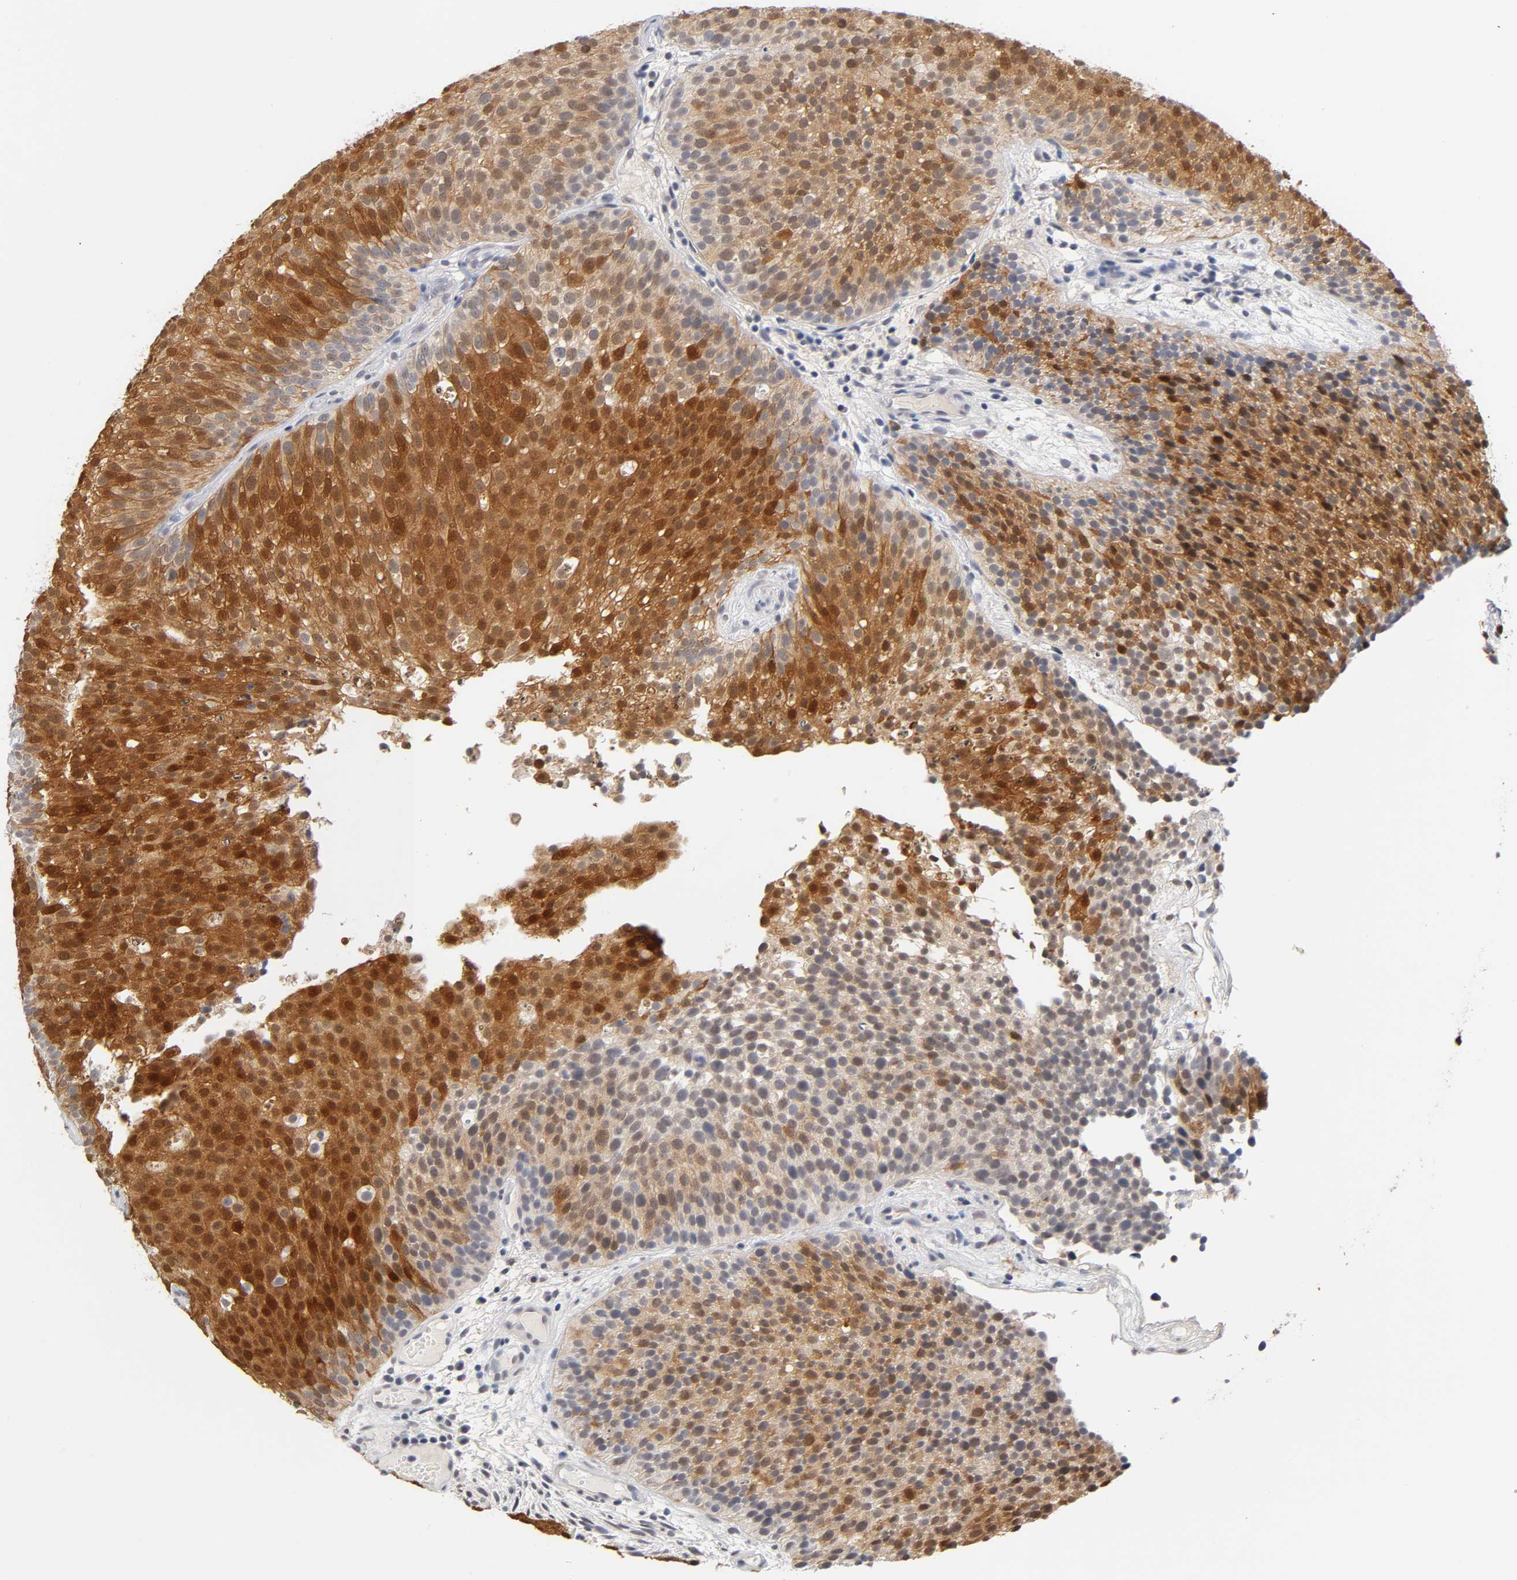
{"staining": {"intensity": "moderate", "quantity": ">75%", "location": "cytoplasmic/membranous,nuclear"}, "tissue": "urothelial cancer", "cell_type": "Tumor cells", "image_type": "cancer", "snomed": [{"axis": "morphology", "description": "Urothelial carcinoma, Low grade"}, {"axis": "topography", "description": "Urinary bladder"}], "caption": "Urothelial carcinoma (low-grade) was stained to show a protein in brown. There is medium levels of moderate cytoplasmic/membranous and nuclear staining in approximately >75% of tumor cells.", "gene": "CRABP2", "patient": {"sex": "male", "age": 85}}